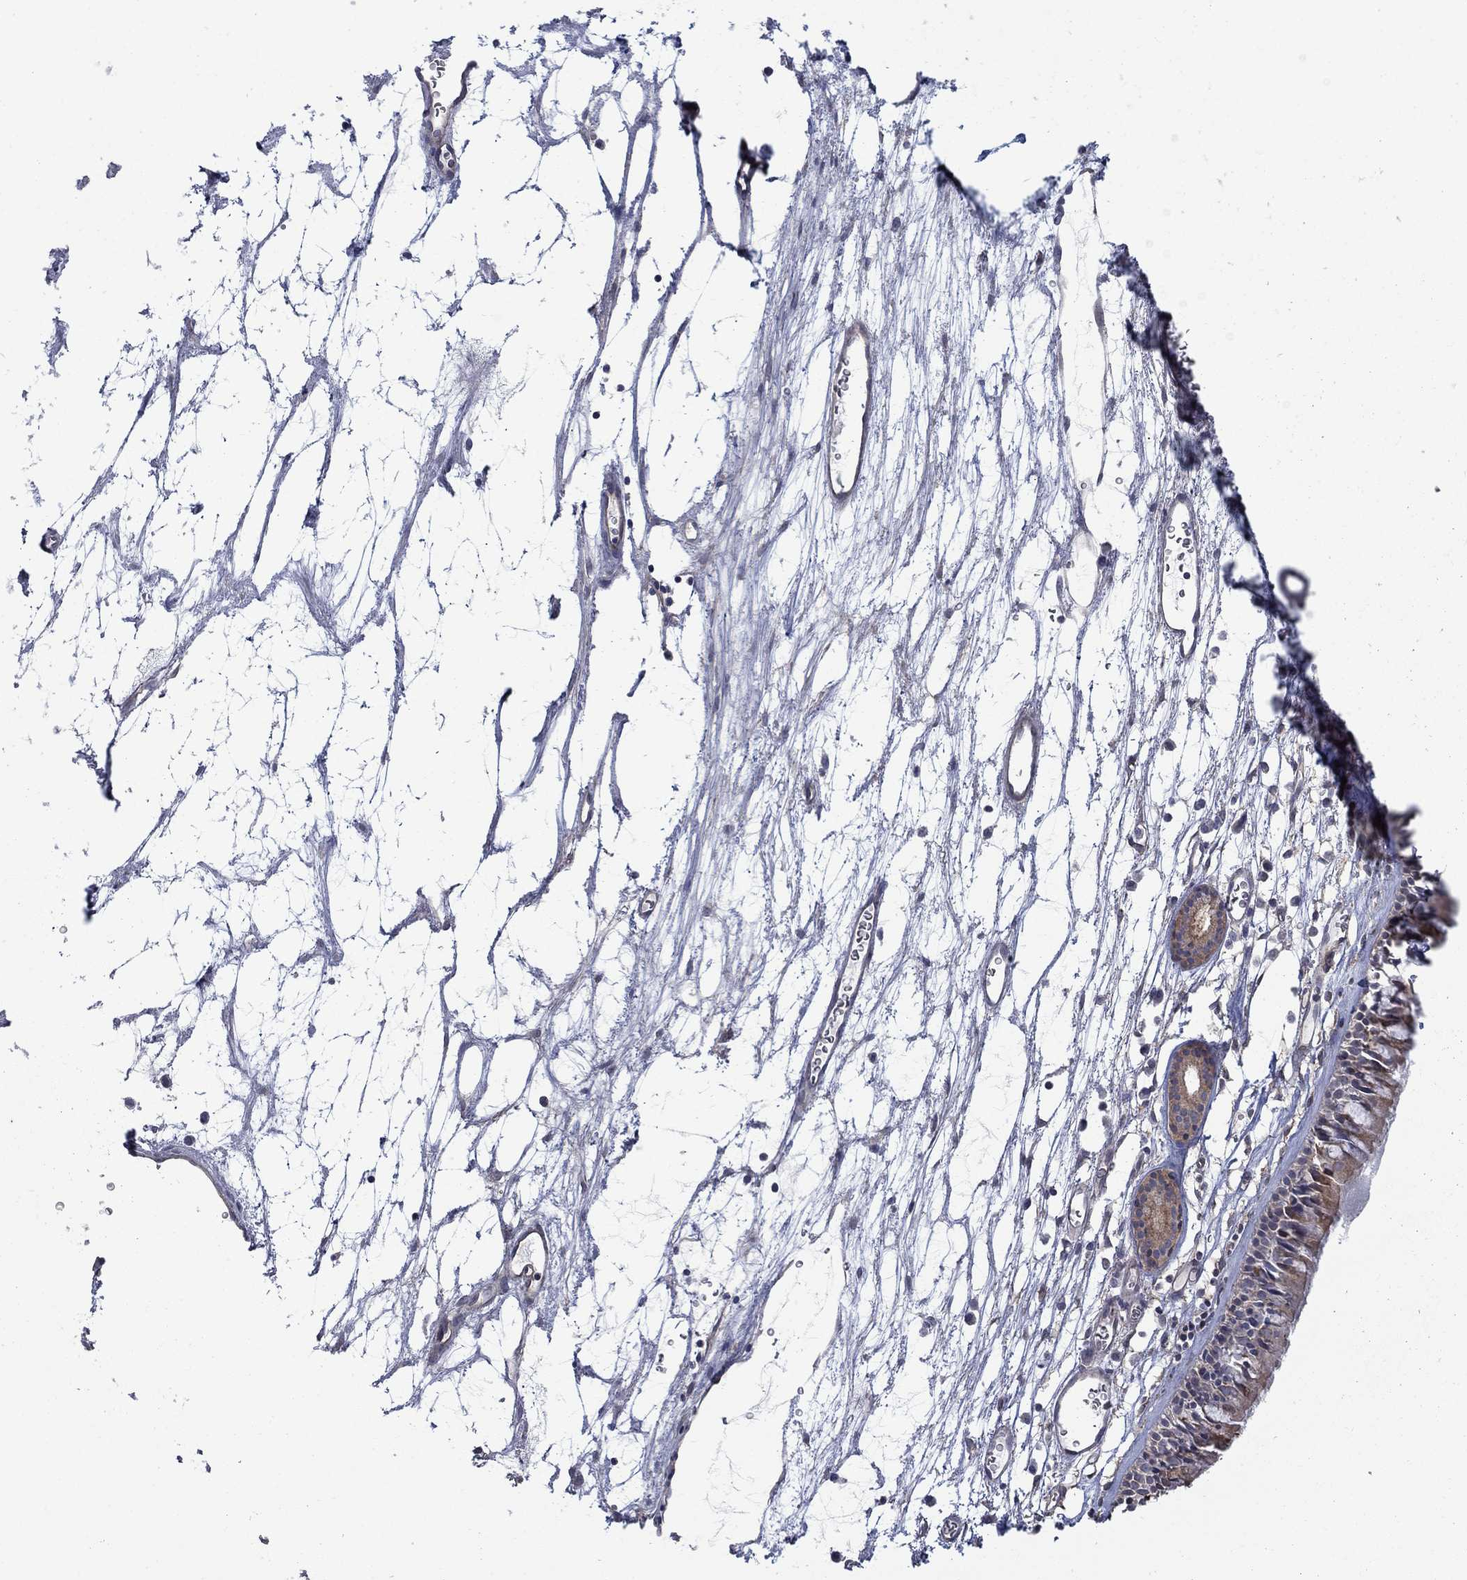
{"staining": {"intensity": "weak", "quantity": "25%-75%", "location": "cytoplasmic/membranous"}, "tissue": "nasopharynx", "cell_type": "Respiratory epithelial cells", "image_type": "normal", "snomed": [{"axis": "morphology", "description": "Normal tissue, NOS"}, {"axis": "topography", "description": "Nasopharynx"}], "caption": "IHC image of normal nasopharynx: nasopharynx stained using IHC displays low levels of weak protein expression localized specifically in the cytoplasmic/membranous of respiratory epithelial cells, appearing as a cytoplasmic/membranous brown color.", "gene": "PDZD2", "patient": {"sex": "male", "age": 69}}